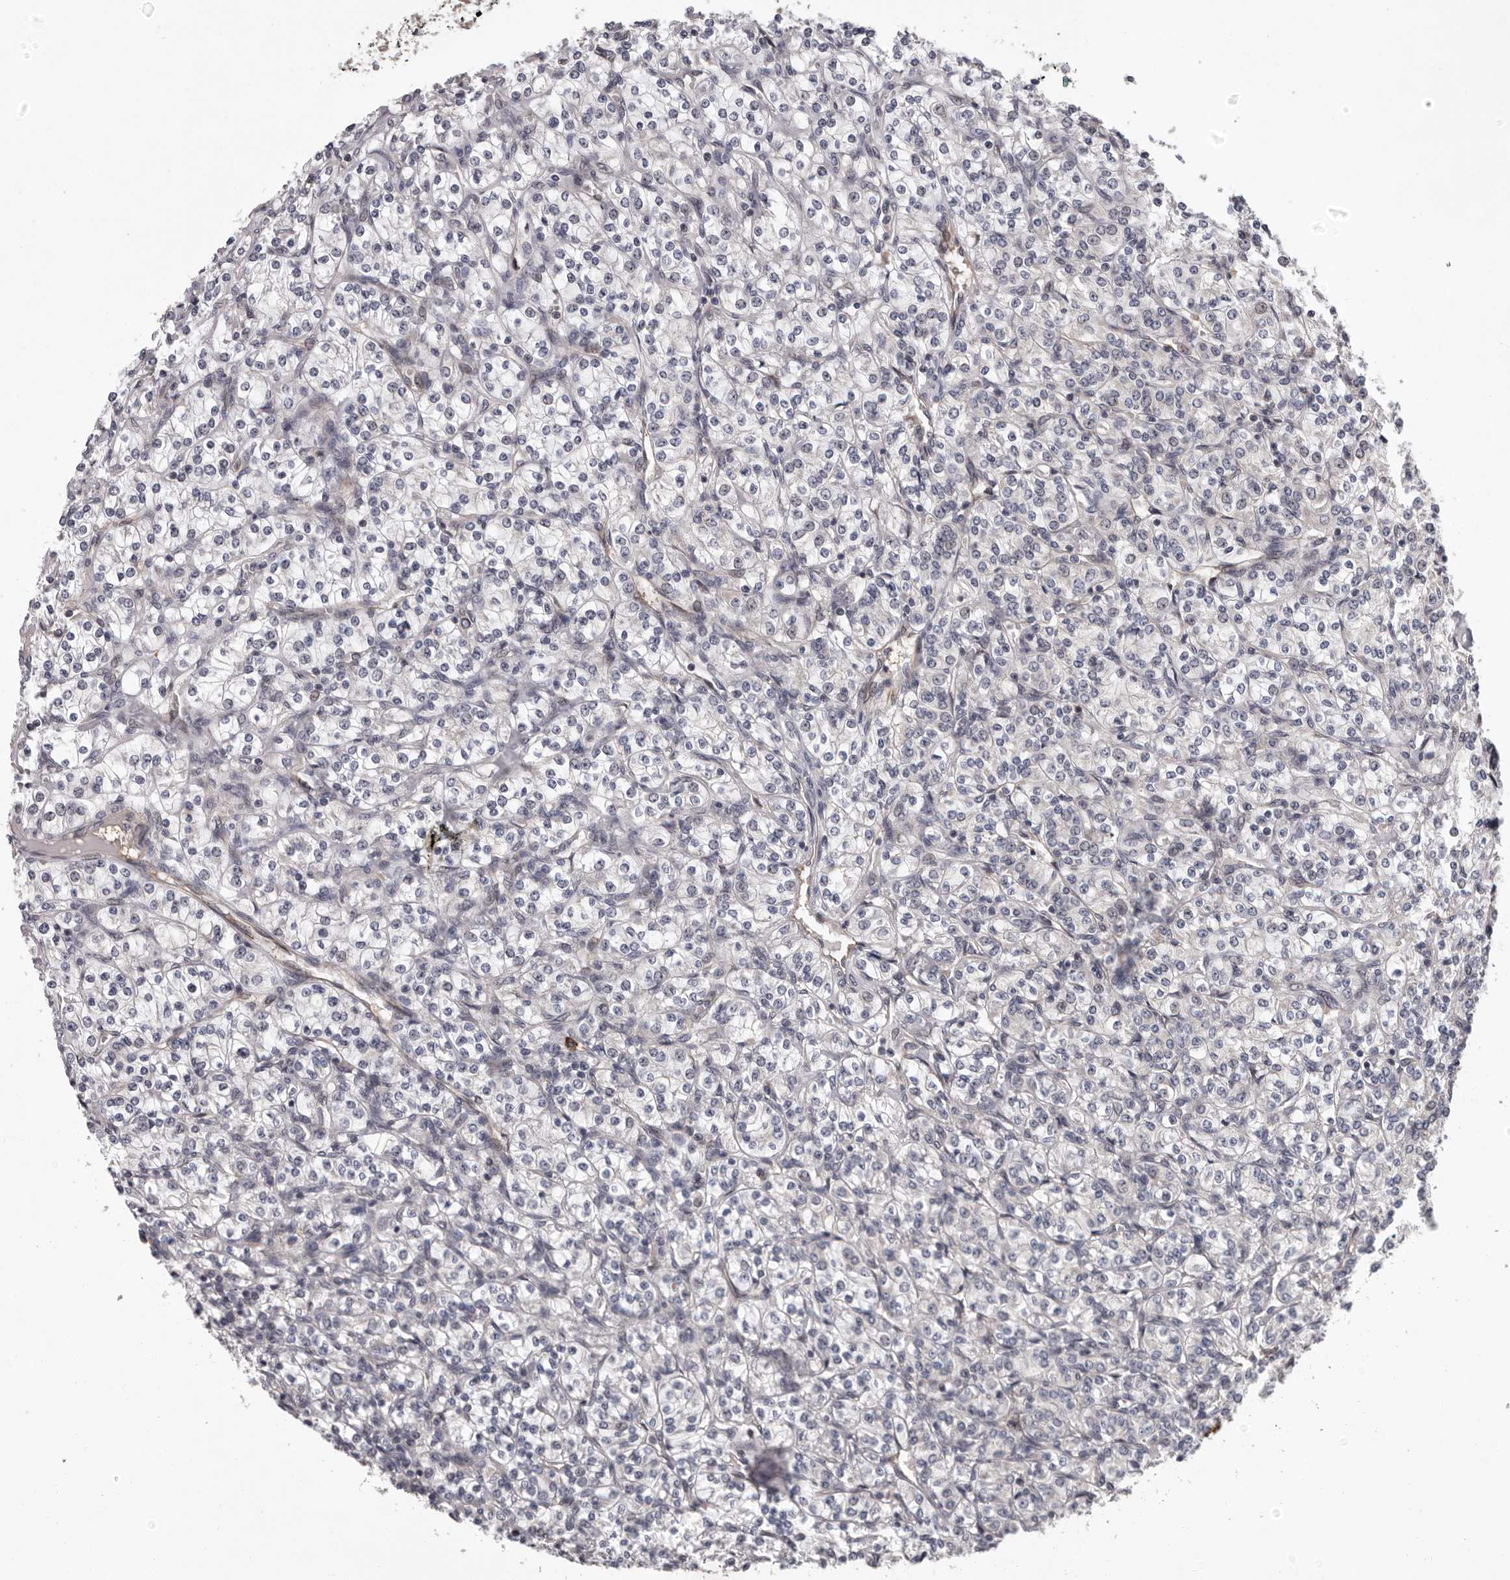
{"staining": {"intensity": "weak", "quantity": "<25%", "location": "nuclear"}, "tissue": "renal cancer", "cell_type": "Tumor cells", "image_type": "cancer", "snomed": [{"axis": "morphology", "description": "Adenocarcinoma, NOS"}, {"axis": "topography", "description": "Kidney"}], "caption": "Immunohistochemistry (IHC) of renal cancer (adenocarcinoma) shows no positivity in tumor cells. (IHC, brightfield microscopy, high magnification).", "gene": "MED8", "patient": {"sex": "male", "age": 77}}